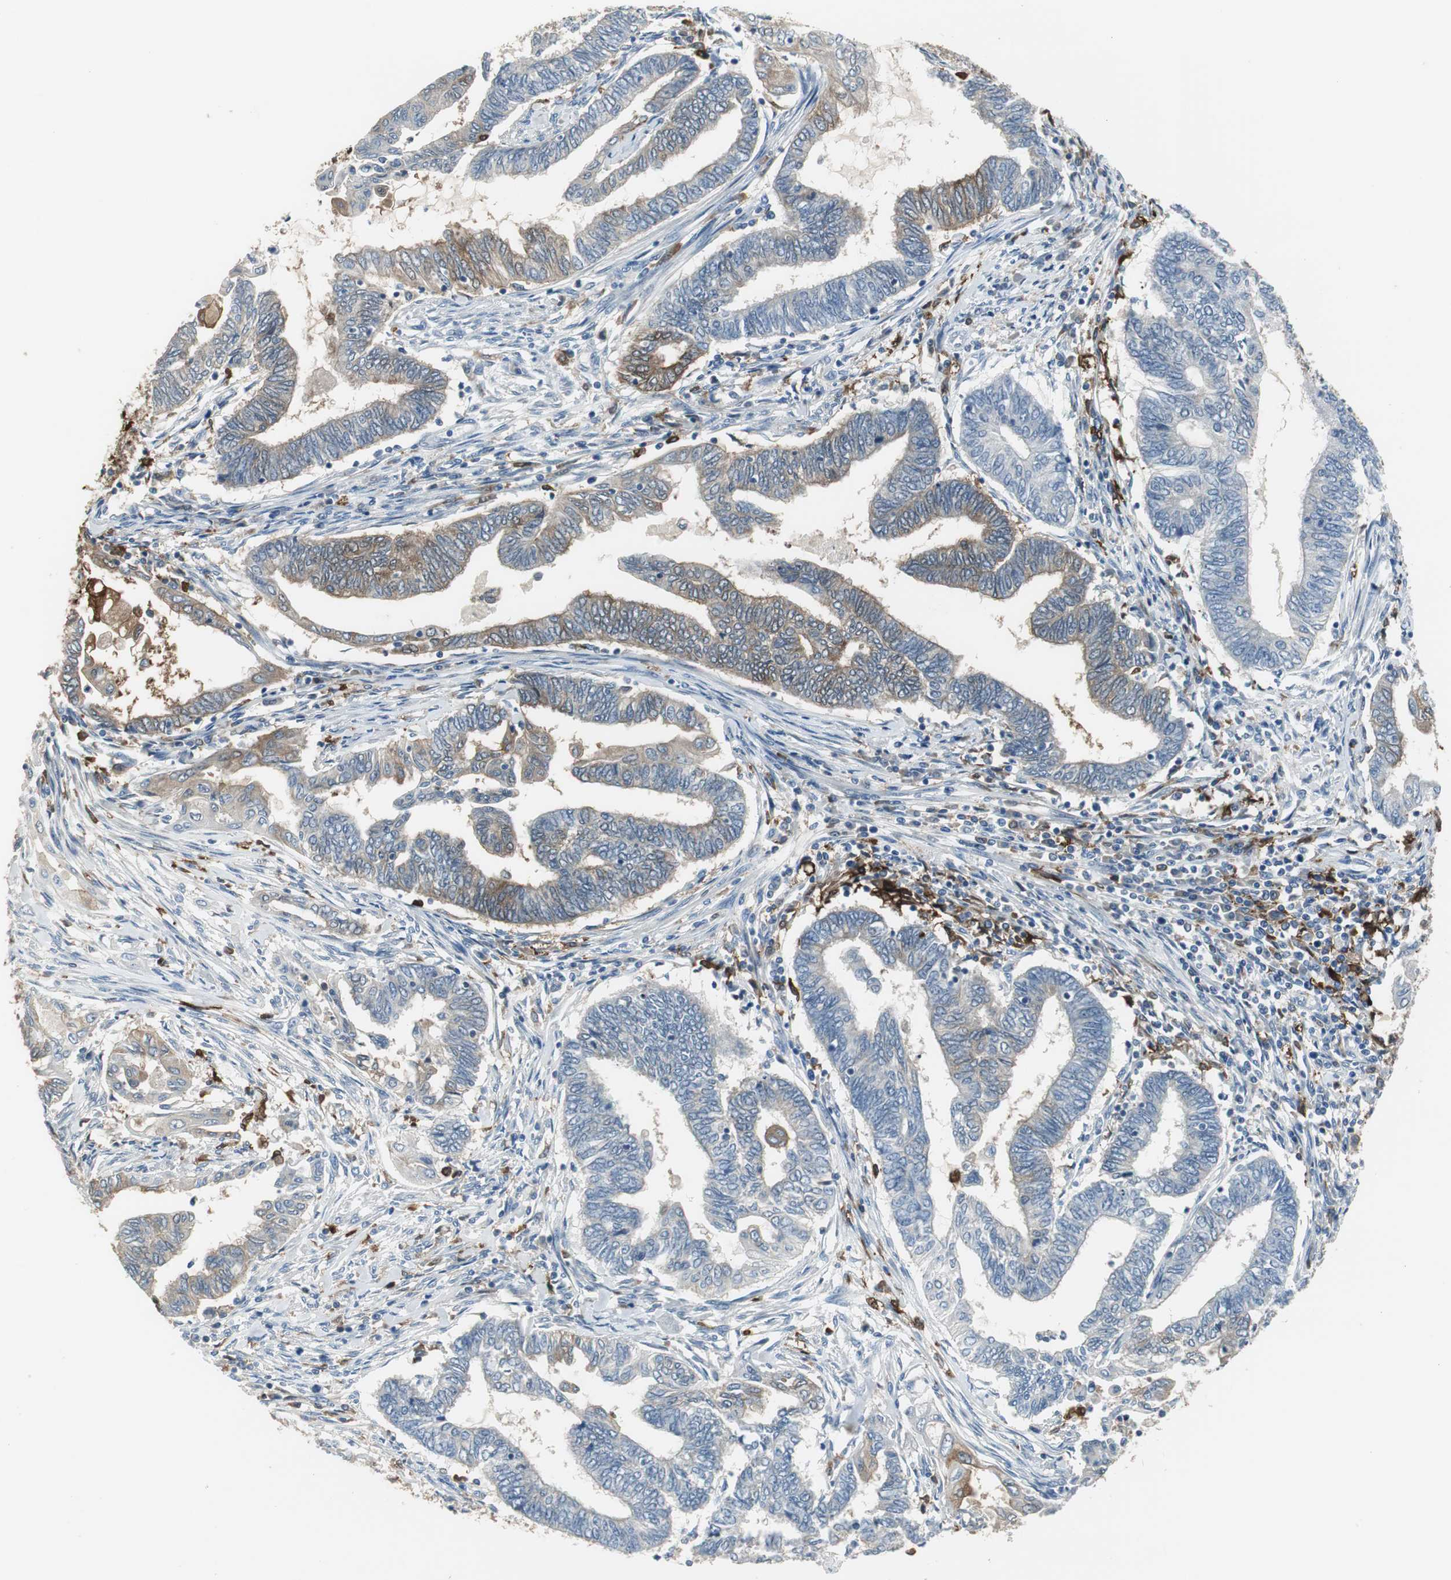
{"staining": {"intensity": "weak", "quantity": "<25%", "location": "cytoplasmic/membranous"}, "tissue": "endometrial cancer", "cell_type": "Tumor cells", "image_type": "cancer", "snomed": [{"axis": "morphology", "description": "Adenocarcinoma, NOS"}, {"axis": "topography", "description": "Uterus"}, {"axis": "topography", "description": "Endometrium"}], "caption": "DAB immunohistochemical staining of human endometrial cancer (adenocarcinoma) displays no significant expression in tumor cells. The staining is performed using DAB brown chromogen with nuclei counter-stained in using hematoxylin.", "gene": "MSTO1", "patient": {"sex": "female", "age": 70}}